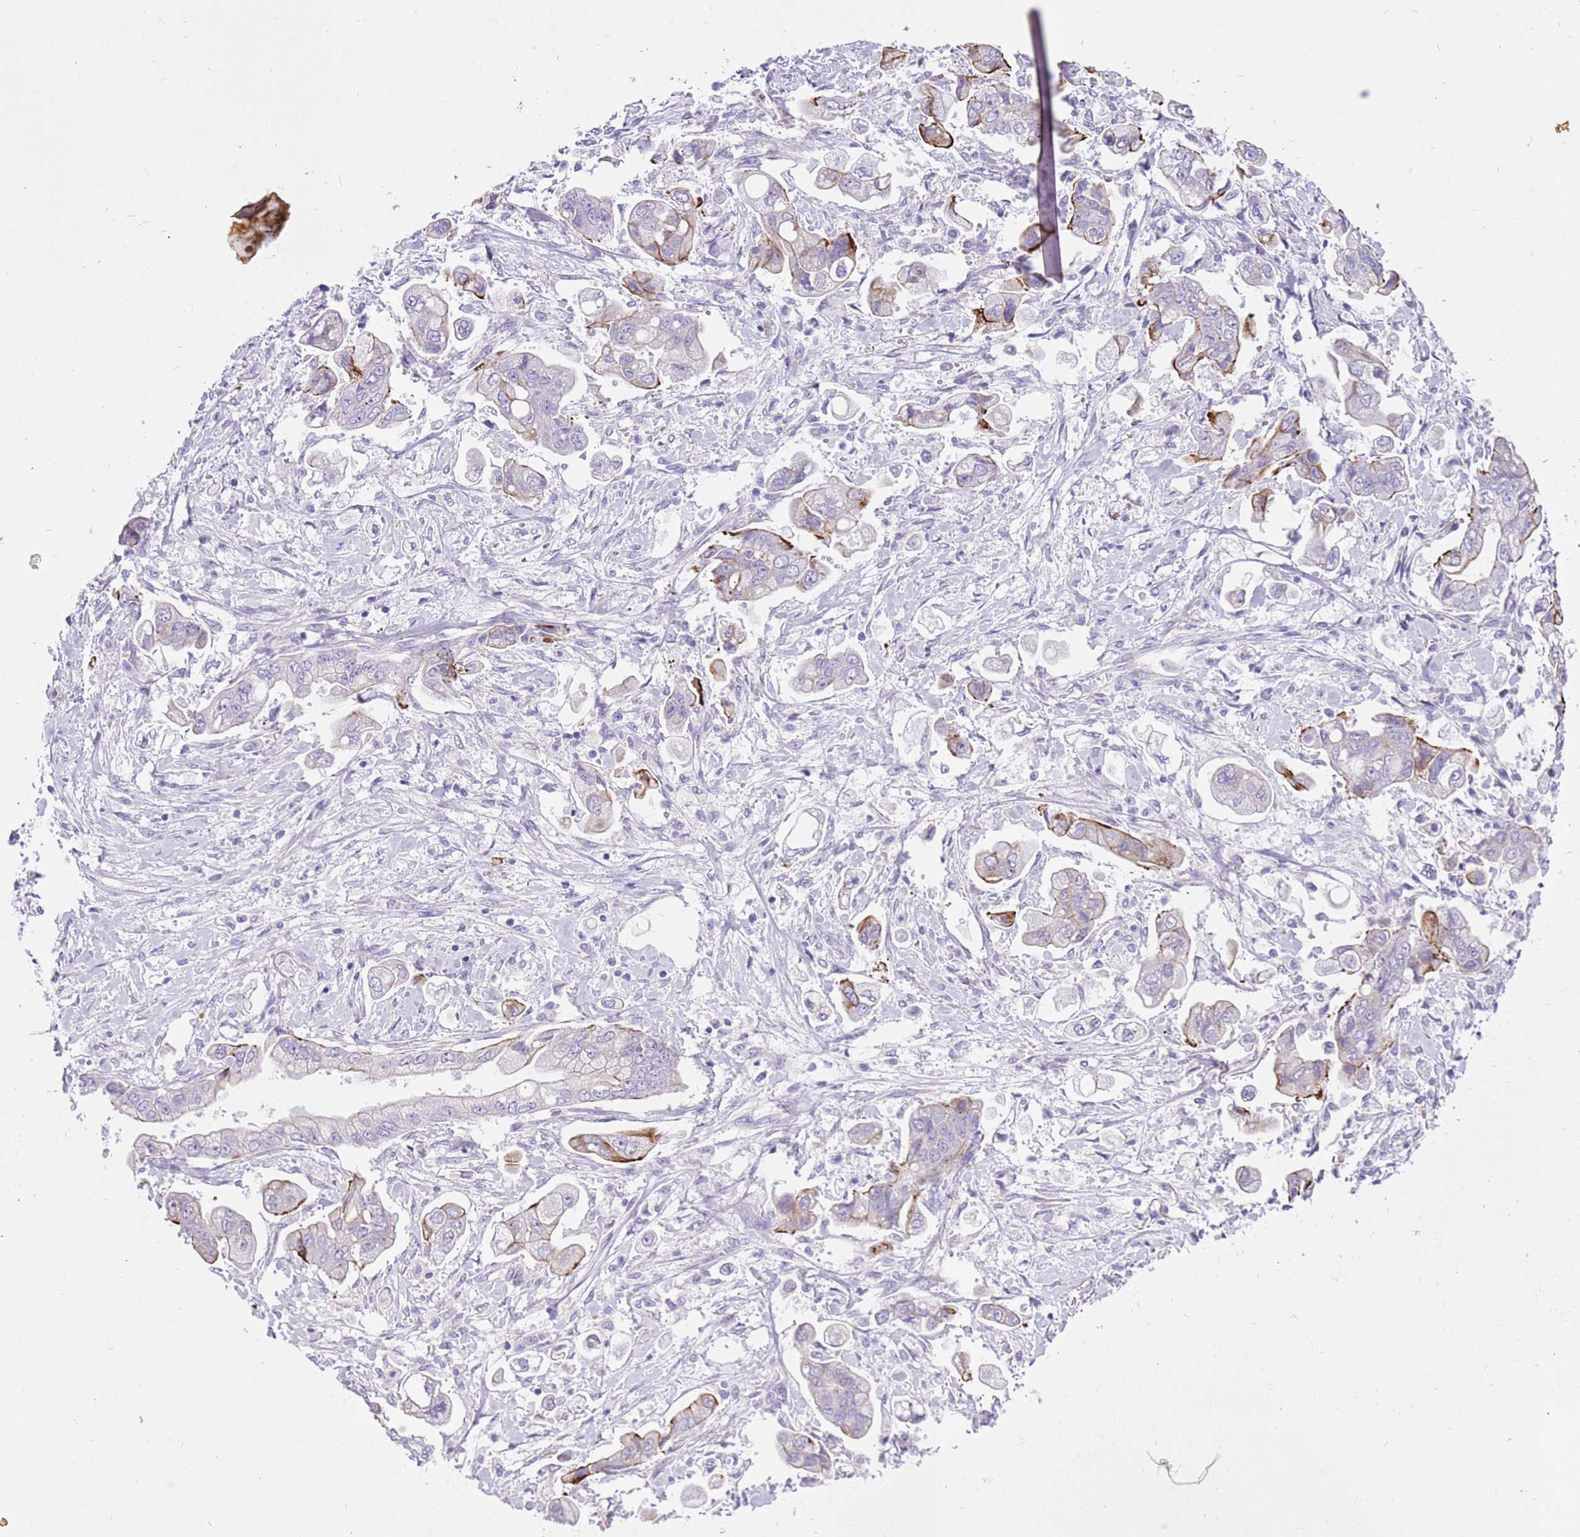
{"staining": {"intensity": "moderate", "quantity": "25%-75%", "location": "cytoplasmic/membranous"}, "tissue": "stomach cancer", "cell_type": "Tumor cells", "image_type": "cancer", "snomed": [{"axis": "morphology", "description": "Adenocarcinoma, NOS"}, {"axis": "topography", "description": "Stomach"}], "caption": "Human stomach cancer stained with a brown dye displays moderate cytoplasmic/membranous positive expression in about 25%-75% of tumor cells.", "gene": "R3HDM4", "patient": {"sex": "male", "age": 62}}